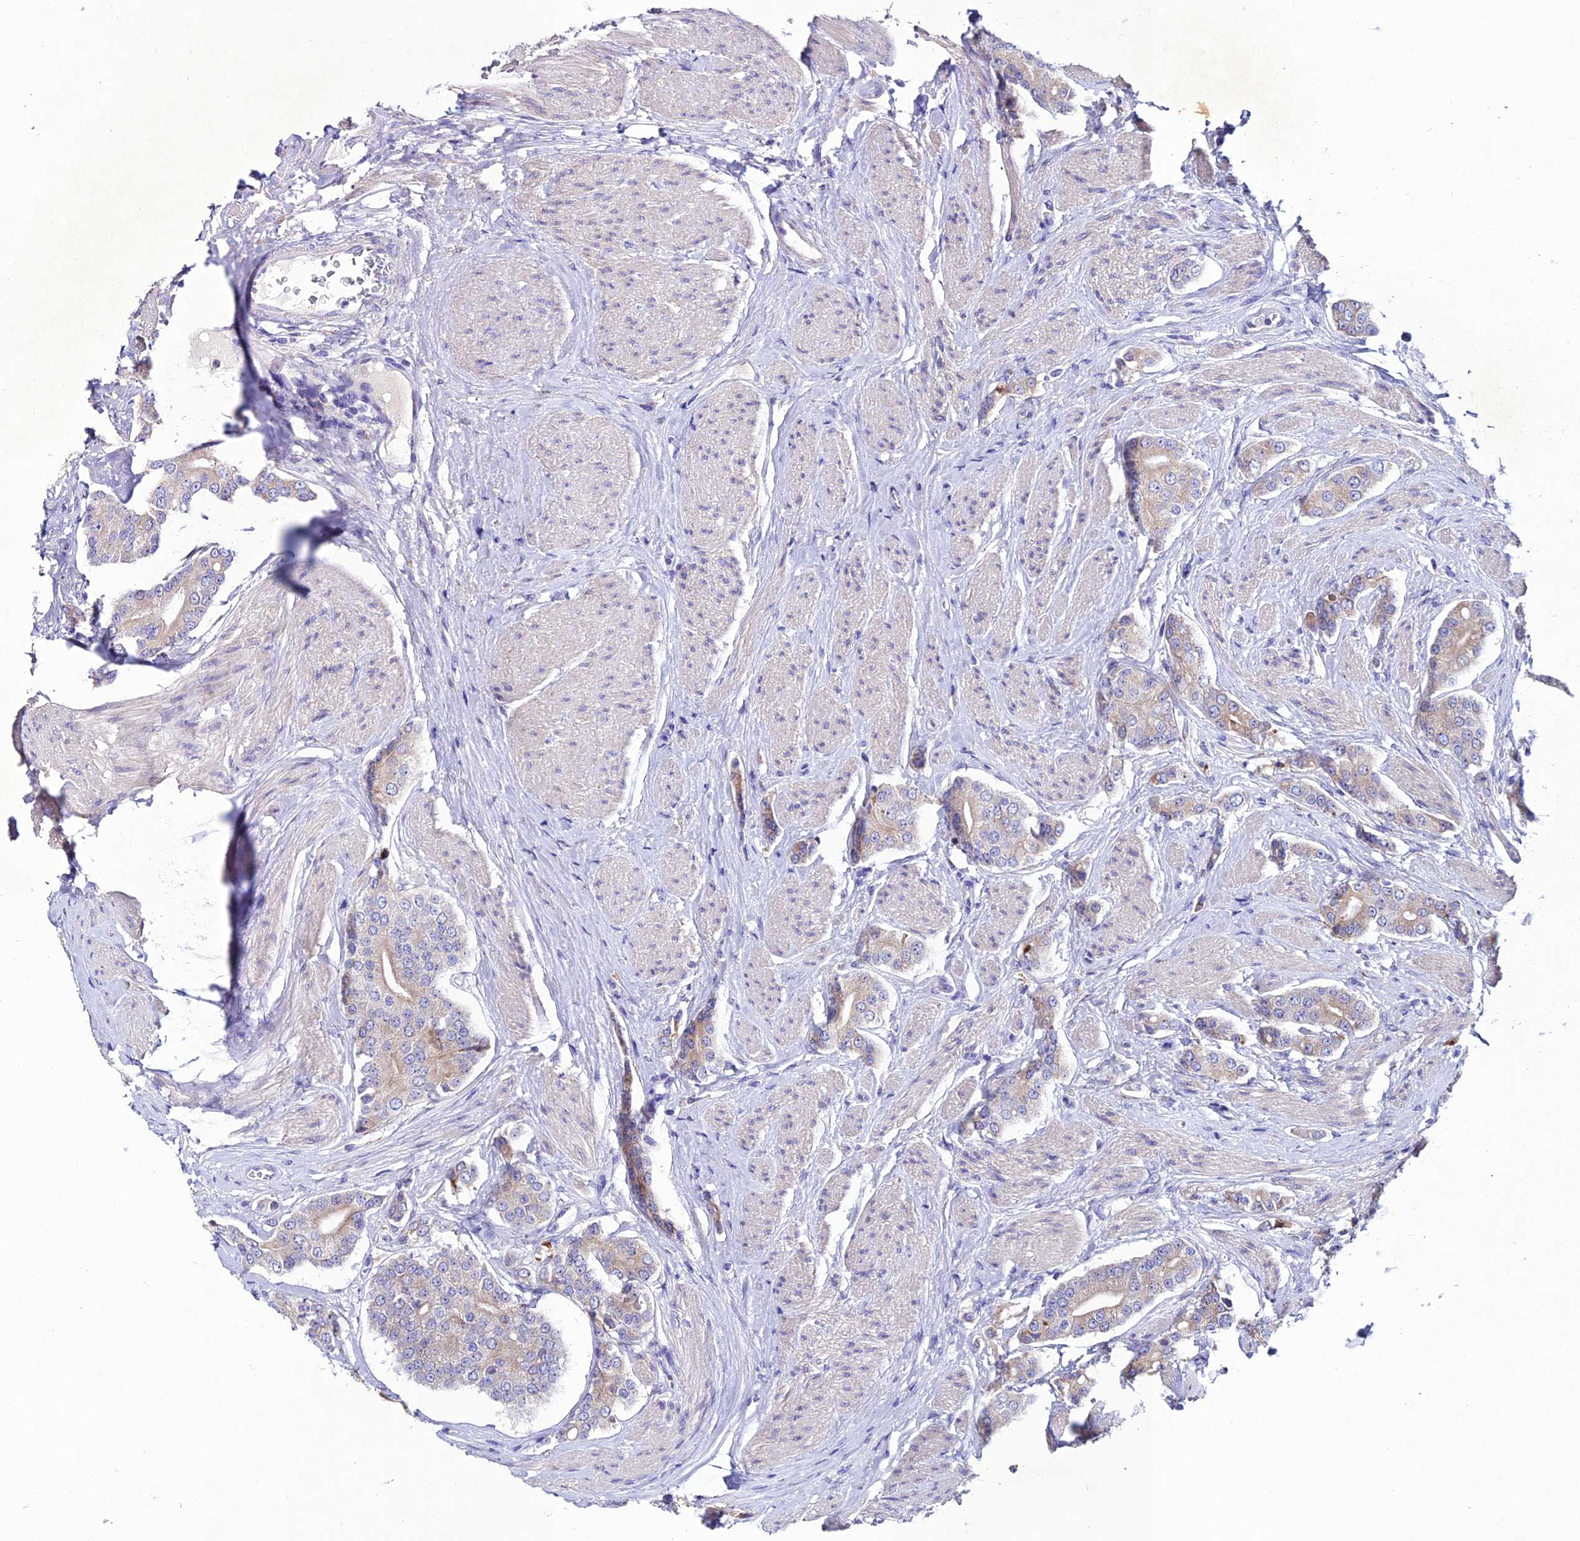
{"staining": {"intensity": "weak", "quantity": "<25%", "location": "cytoplasmic/membranous"}, "tissue": "prostate cancer", "cell_type": "Tumor cells", "image_type": "cancer", "snomed": [{"axis": "morphology", "description": "Adenocarcinoma, High grade"}, {"axis": "topography", "description": "Prostate"}], "caption": "A high-resolution histopathology image shows immunohistochemistry staining of adenocarcinoma (high-grade) (prostate), which displays no significant expression in tumor cells.", "gene": "OR51Q1", "patient": {"sex": "male", "age": 71}}